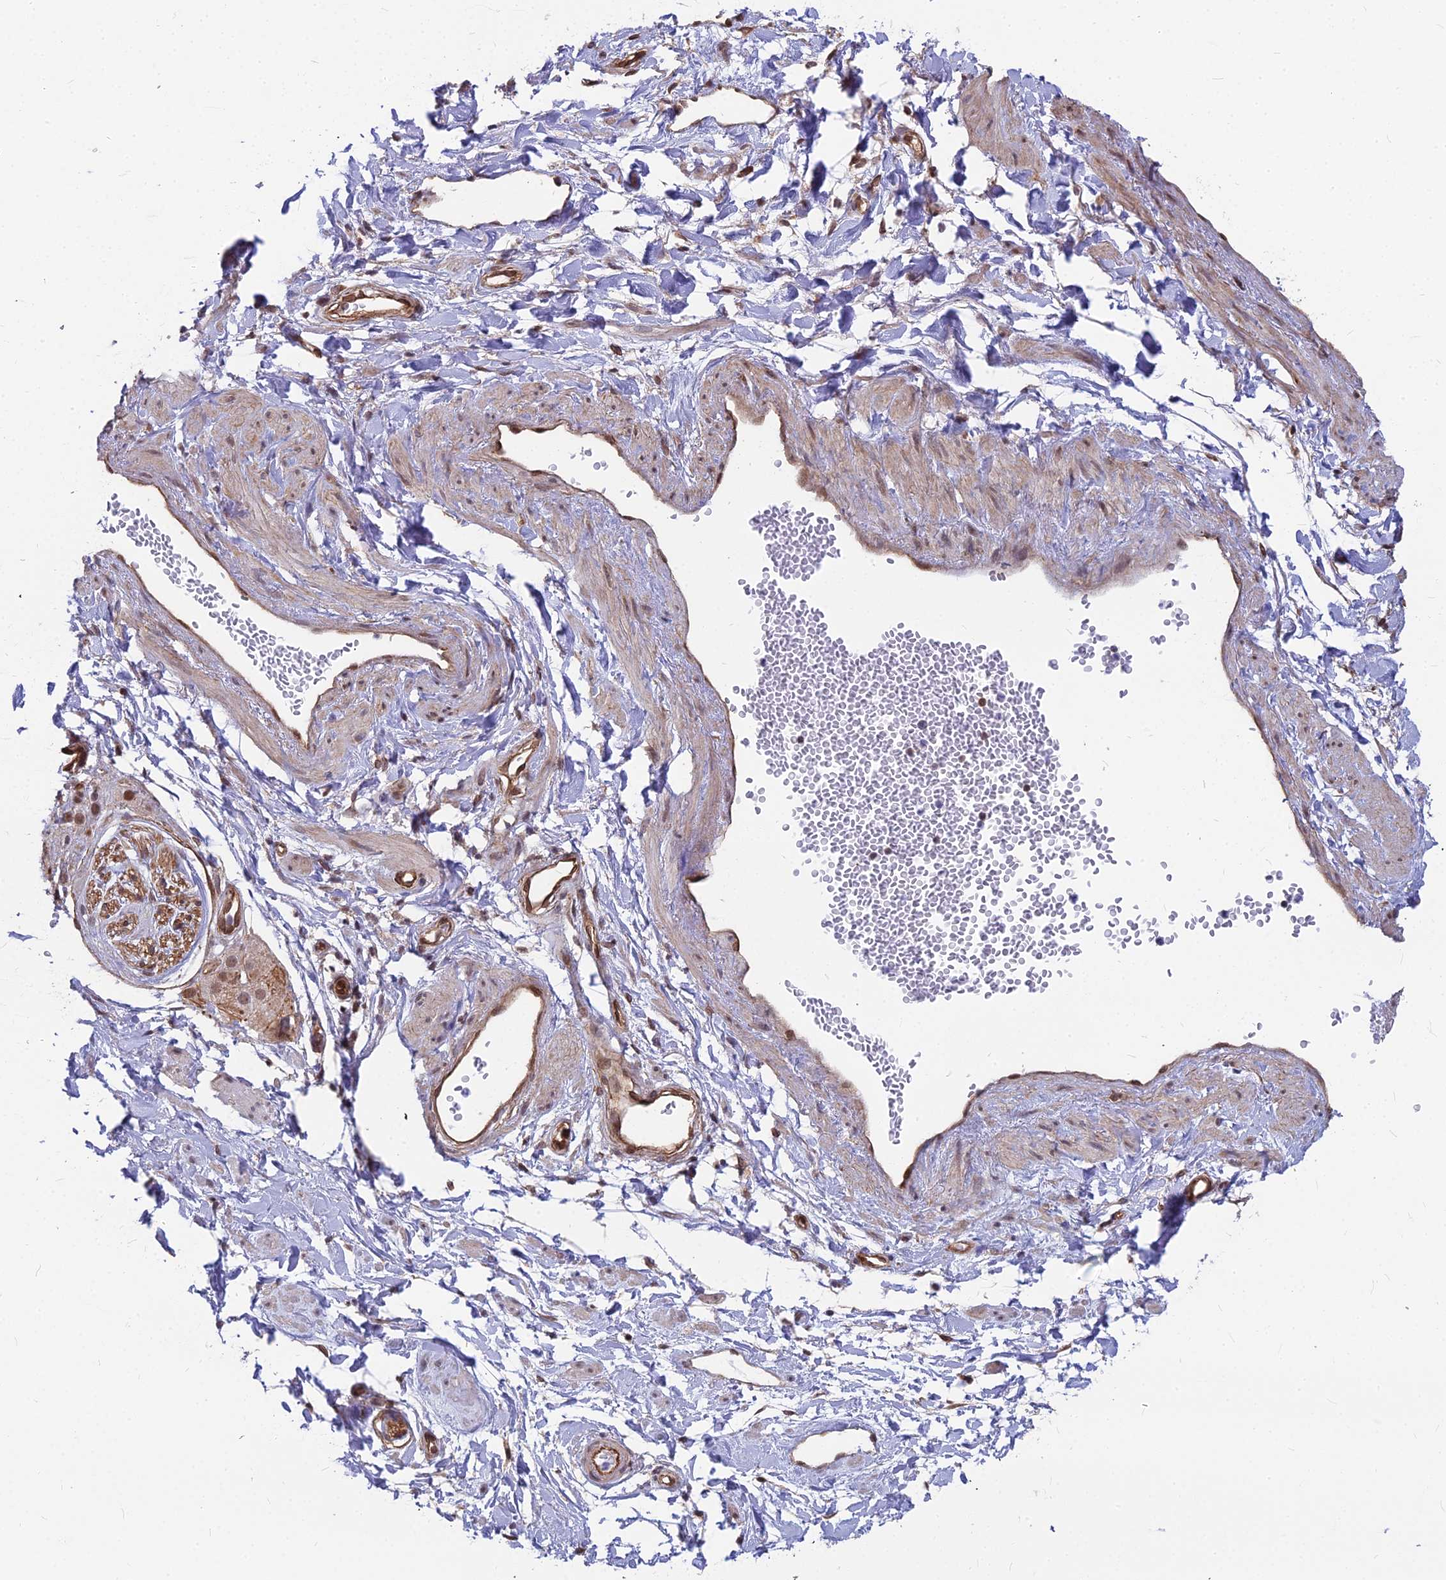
{"staining": {"intensity": "moderate", "quantity": "25%-75%", "location": "cytoplasmic/membranous,nuclear"}, "tissue": "adipose tissue", "cell_type": "Adipocytes", "image_type": "normal", "snomed": [{"axis": "morphology", "description": "Normal tissue, NOS"}, {"axis": "topography", "description": "Soft tissue"}, {"axis": "topography", "description": "Adipose tissue"}, {"axis": "topography", "description": "Vascular tissue"}, {"axis": "topography", "description": "Peripheral nerve tissue"}], "caption": "Protein expression analysis of unremarkable adipose tissue displays moderate cytoplasmic/membranous,nuclear positivity in approximately 25%-75% of adipocytes.", "gene": "YJU2", "patient": {"sex": "male", "age": 74}}